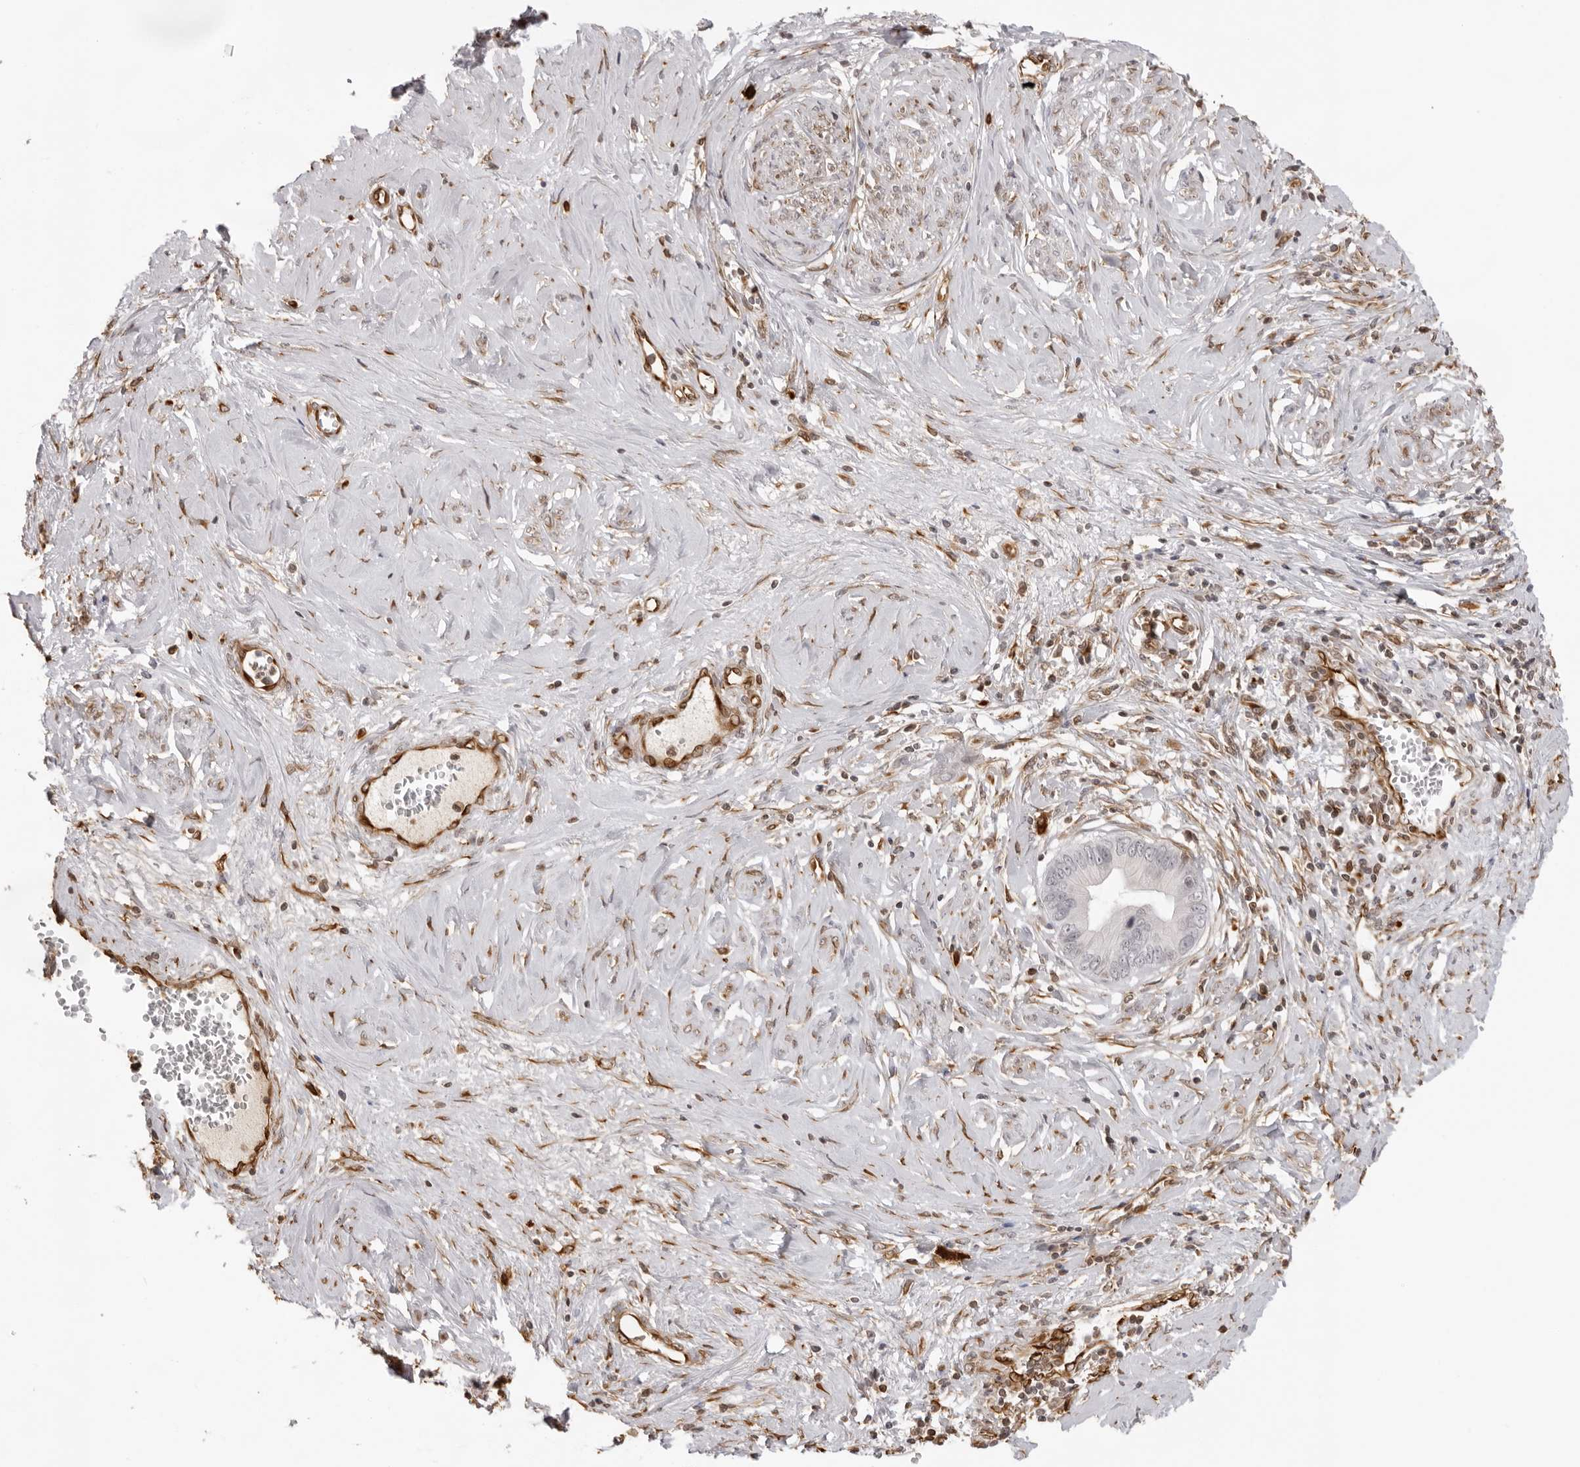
{"staining": {"intensity": "negative", "quantity": "none", "location": "none"}, "tissue": "cervical cancer", "cell_type": "Tumor cells", "image_type": "cancer", "snomed": [{"axis": "morphology", "description": "Adenocarcinoma, NOS"}, {"axis": "topography", "description": "Cervix"}], "caption": "This is an immunohistochemistry histopathology image of cervical adenocarcinoma. There is no staining in tumor cells.", "gene": "DYNLT5", "patient": {"sex": "female", "age": 44}}